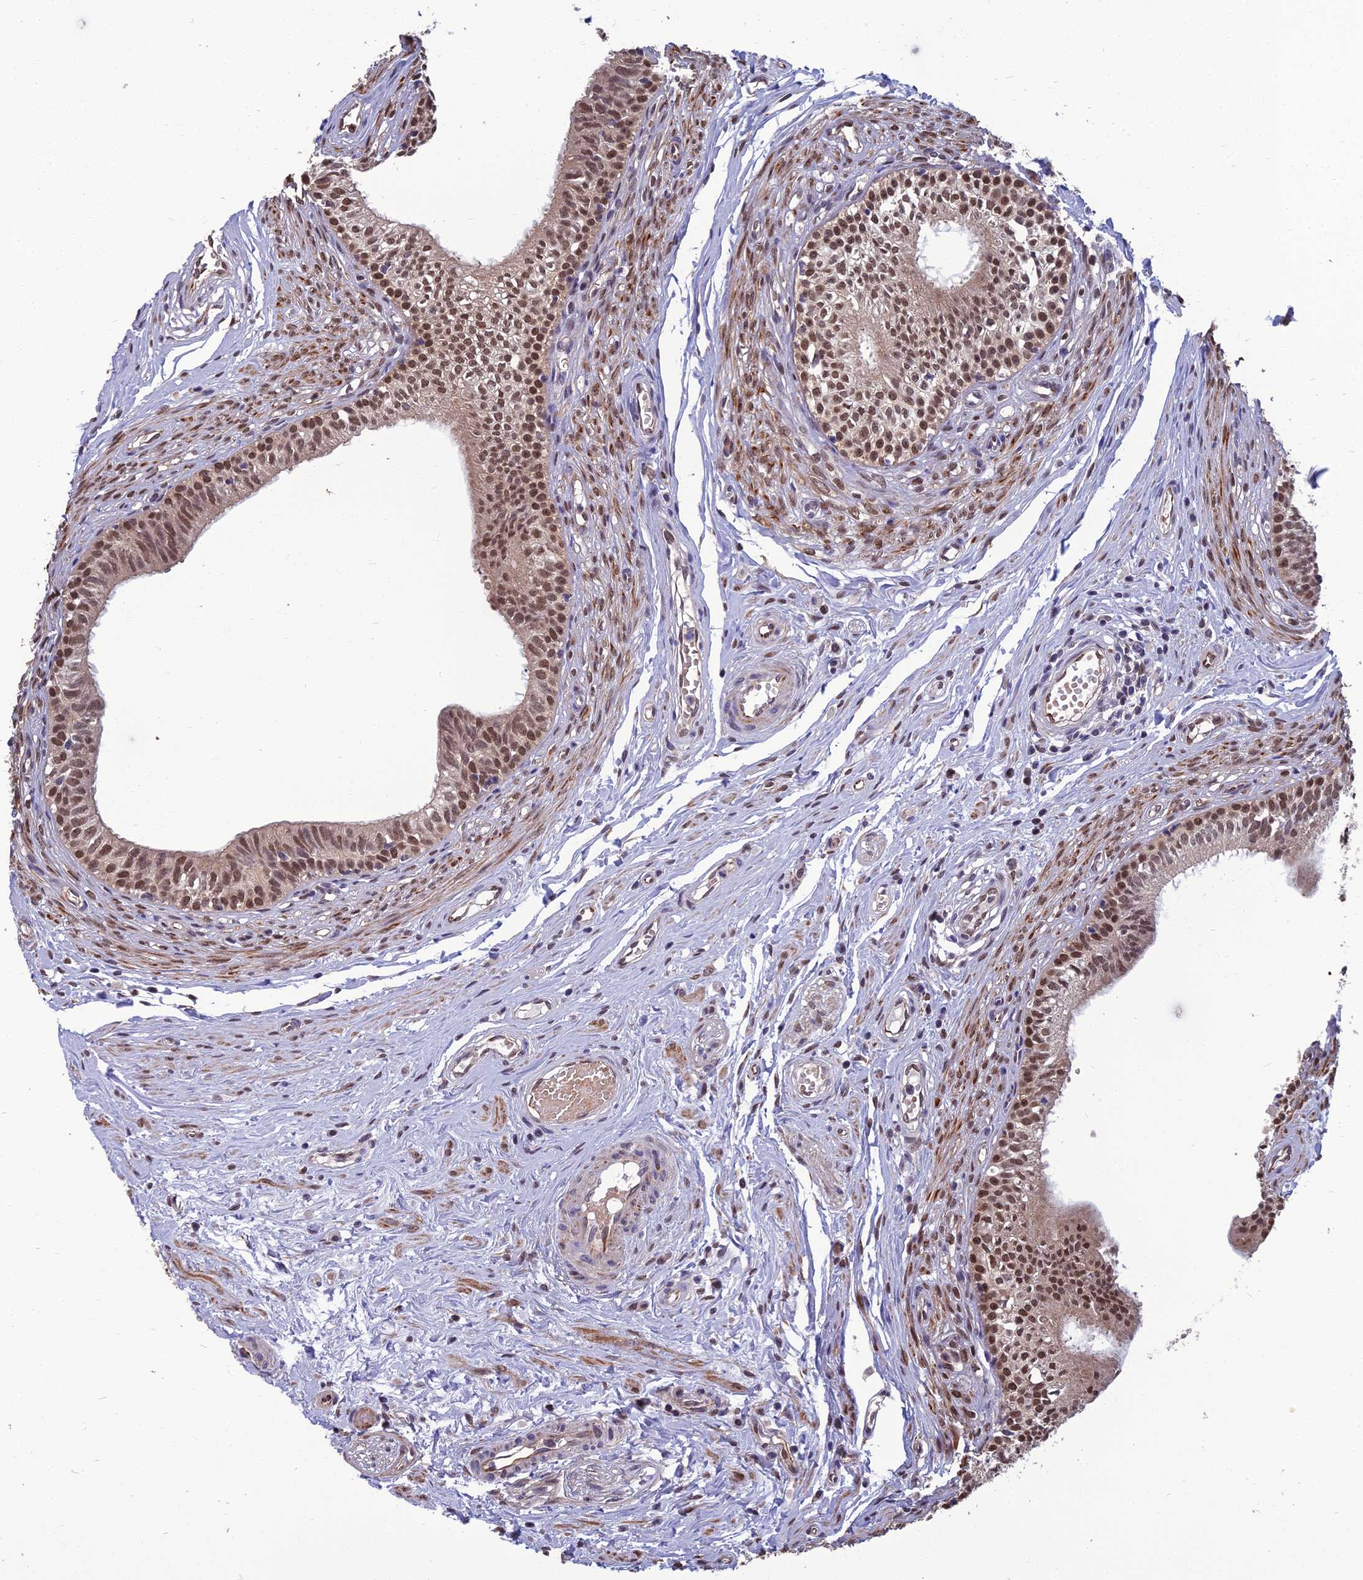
{"staining": {"intensity": "moderate", "quantity": "25%-75%", "location": "nuclear"}, "tissue": "epididymis", "cell_type": "Glandular cells", "image_type": "normal", "snomed": [{"axis": "morphology", "description": "Normal tissue, NOS"}, {"axis": "topography", "description": "Epididymis, spermatic cord, NOS"}], "caption": "This micrograph shows immunohistochemistry staining of normal human epididymis, with medium moderate nuclear expression in approximately 25%-75% of glandular cells.", "gene": "NR4A3", "patient": {"sex": "male", "age": 22}}